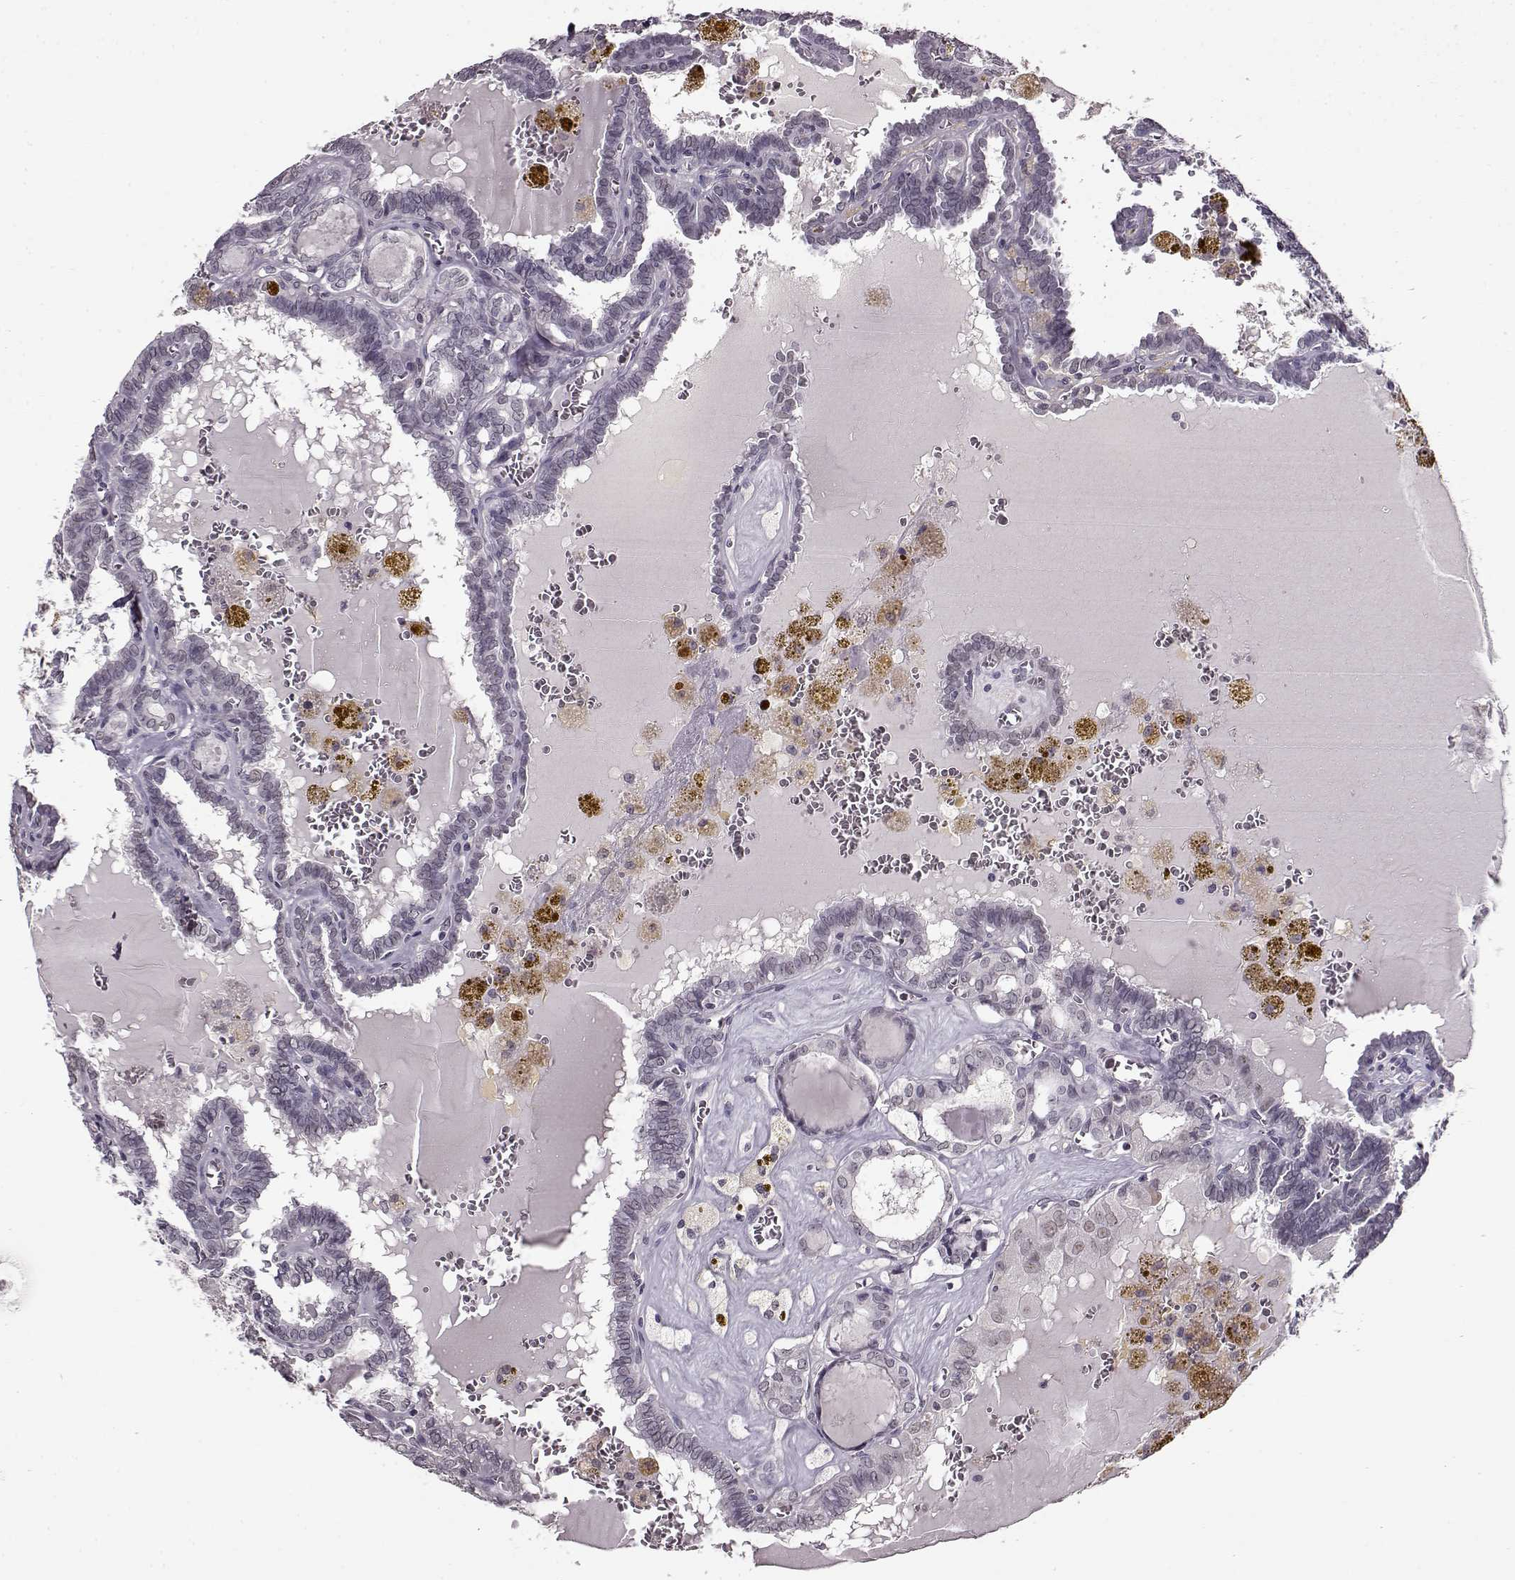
{"staining": {"intensity": "negative", "quantity": "none", "location": "none"}, "tissue": "thyroid cancer", "cell_type": "Tumor cells", "image_type": "cancer", "snomed": [{"axis": "morphology", "description": "Papillary adenocarcinoma, NOS"}, {"axis": "topography", "description": "Thyroid gland"}], "caption": "Tumor cells are negative for brown protein staining in thyroid cancer (papillary adenocarcinoma).", "gene": "RP1L1", "patient": {"sex": "female", "age": 39}}